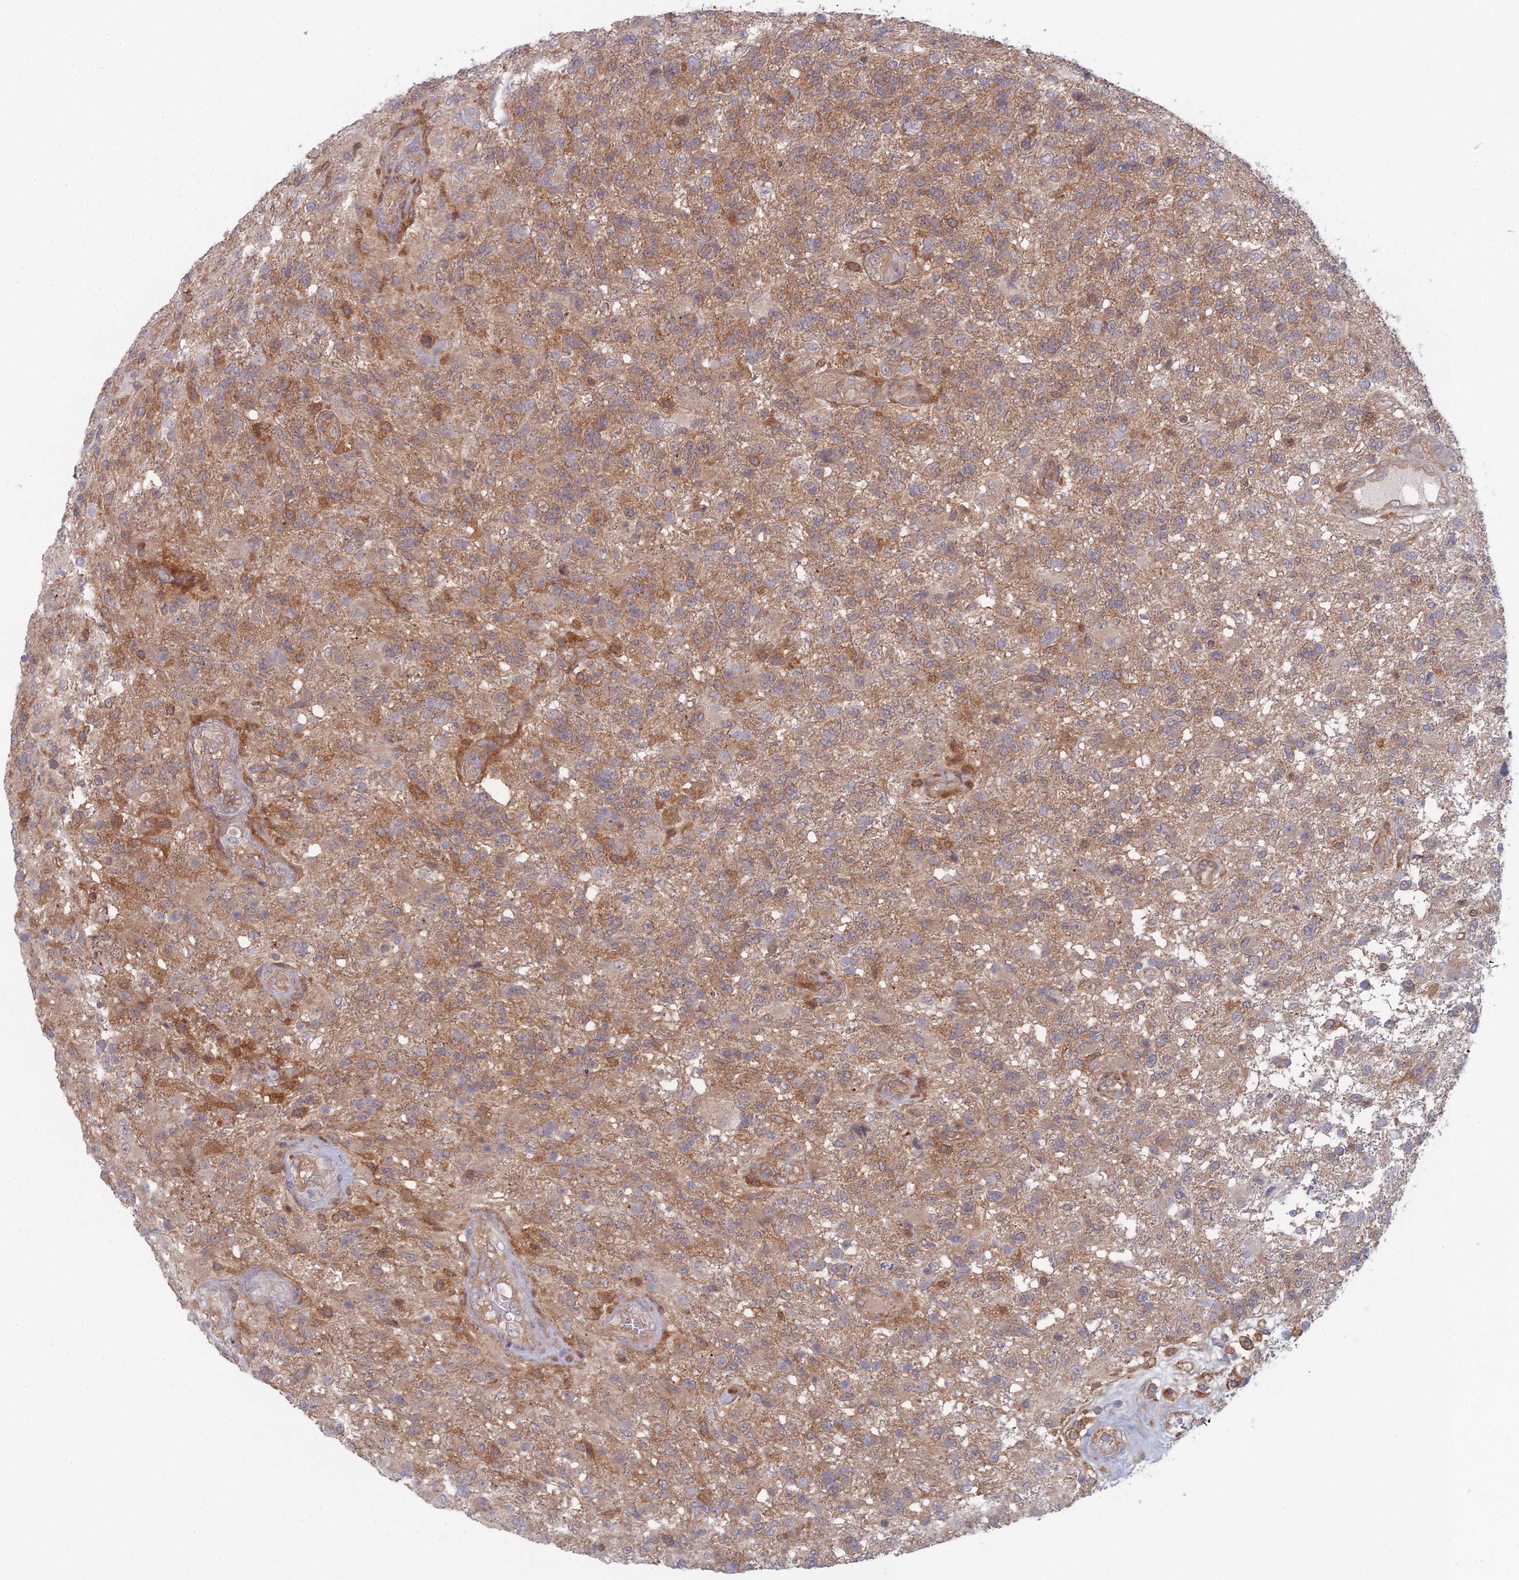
{"staining": {"intensity": "moderate", "quantity": ">75%", "location": "cytoplasmic/membranous"}, "tissue": "glioma", "cell_type": "Tumor cells", "image_type": "cancer", "snomed": [{"axis": "morphology", "description": "Glioma, malignant, High grade"}, {"axis": "topography", "description": "Brain"}], "caption": "Immunohistochemistry of human malignant glioma (high-grade) exhibits medium levels of moderate cytoplasmic/membranous positivity in about >75% of tumor cells.", "gene": "ABHD1", "patient": {"sex": "male", "age": 56}}